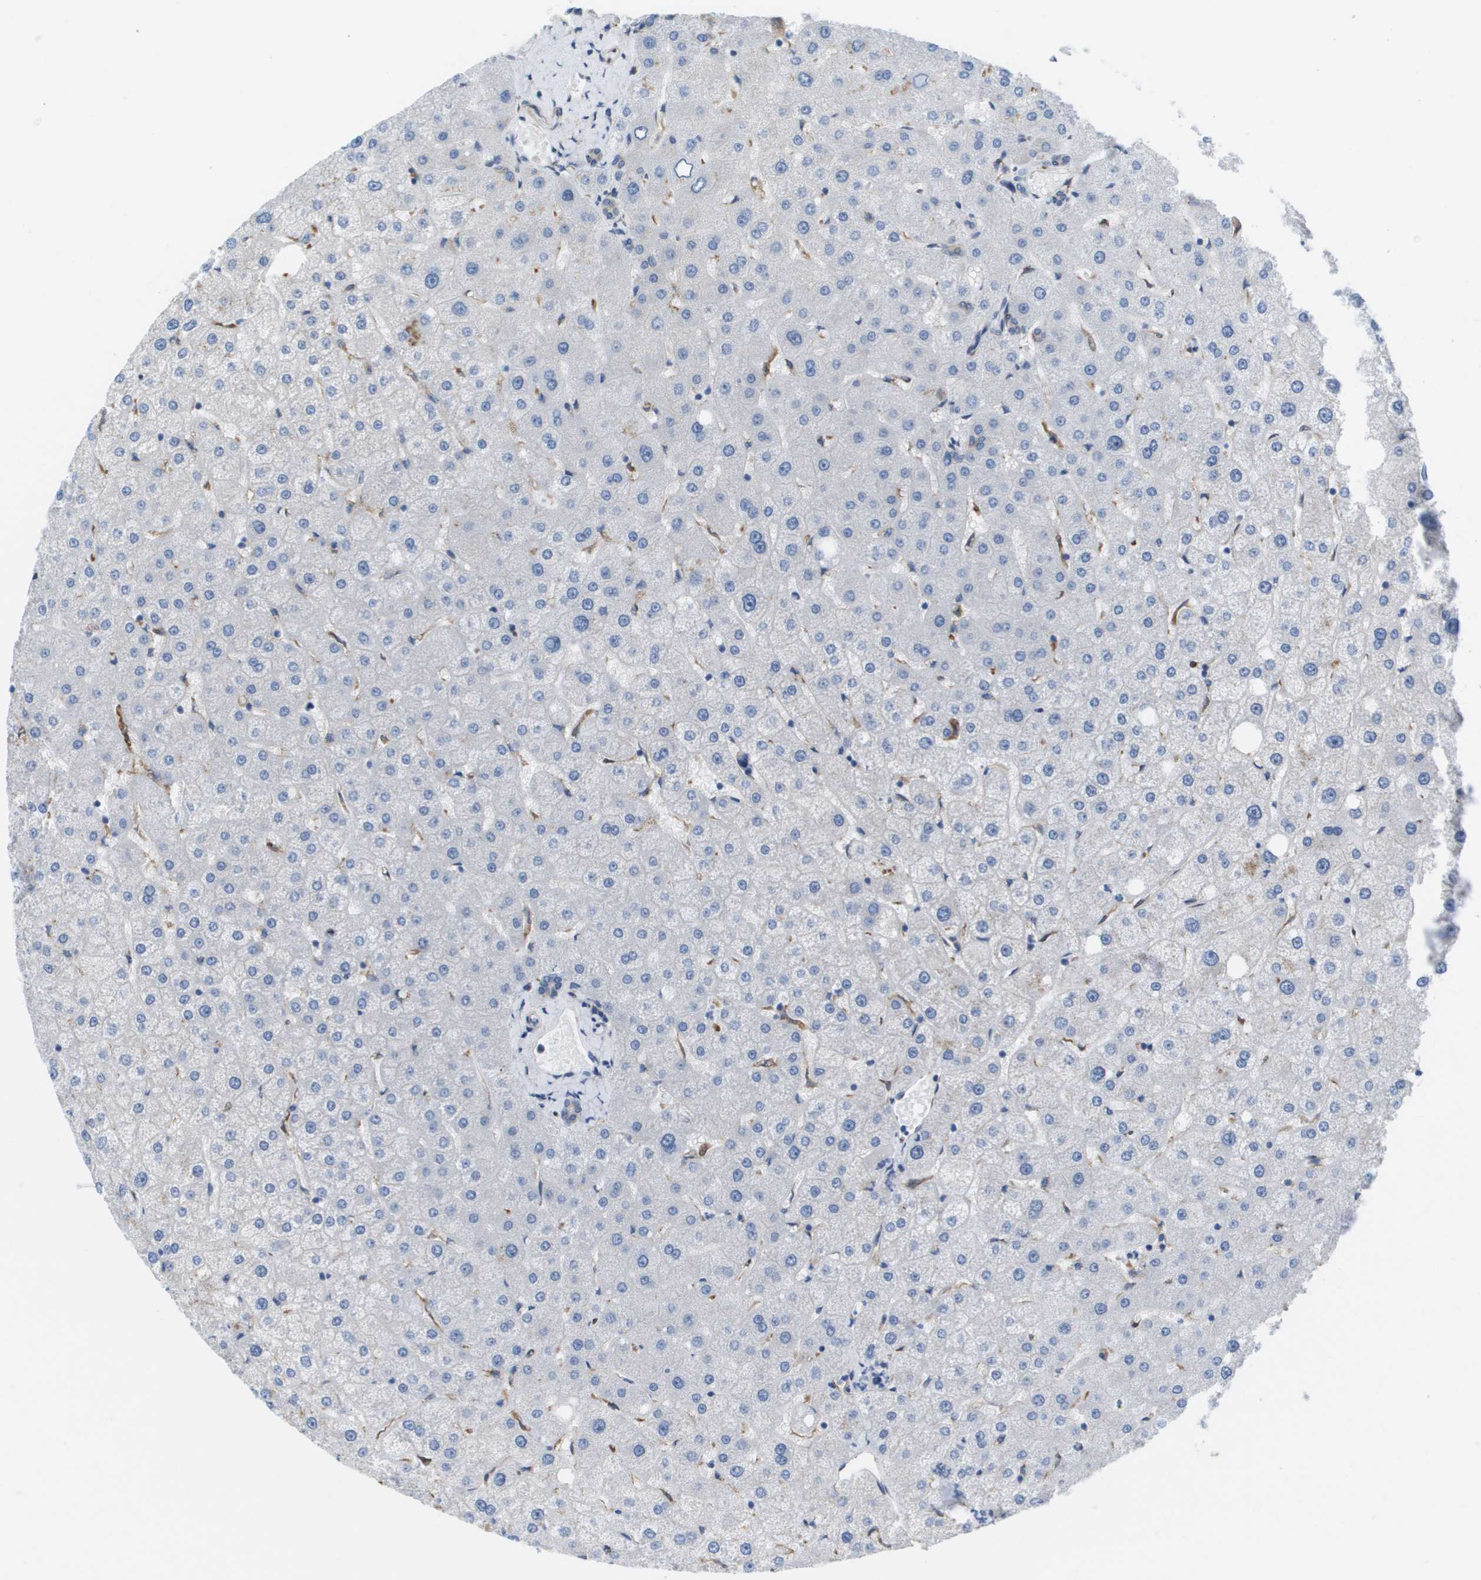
{"staining": {"intensity": "negative", "quantity": "none", "location": "none"}, "tissue": "liver", "cell_type": "Cholangiocytes", "image_type": "normal", "snomed": [{"axis": "morphology", "description": "Normal tissue, NOS"}, {"axis": "topography", "description": "Liver"}], "caption": "The histopathology image demonstrates no staining of cholangiocytes in normal liver.", "gene": "ST3GAL2", "patient": {"sex": "male", "age": 73}}